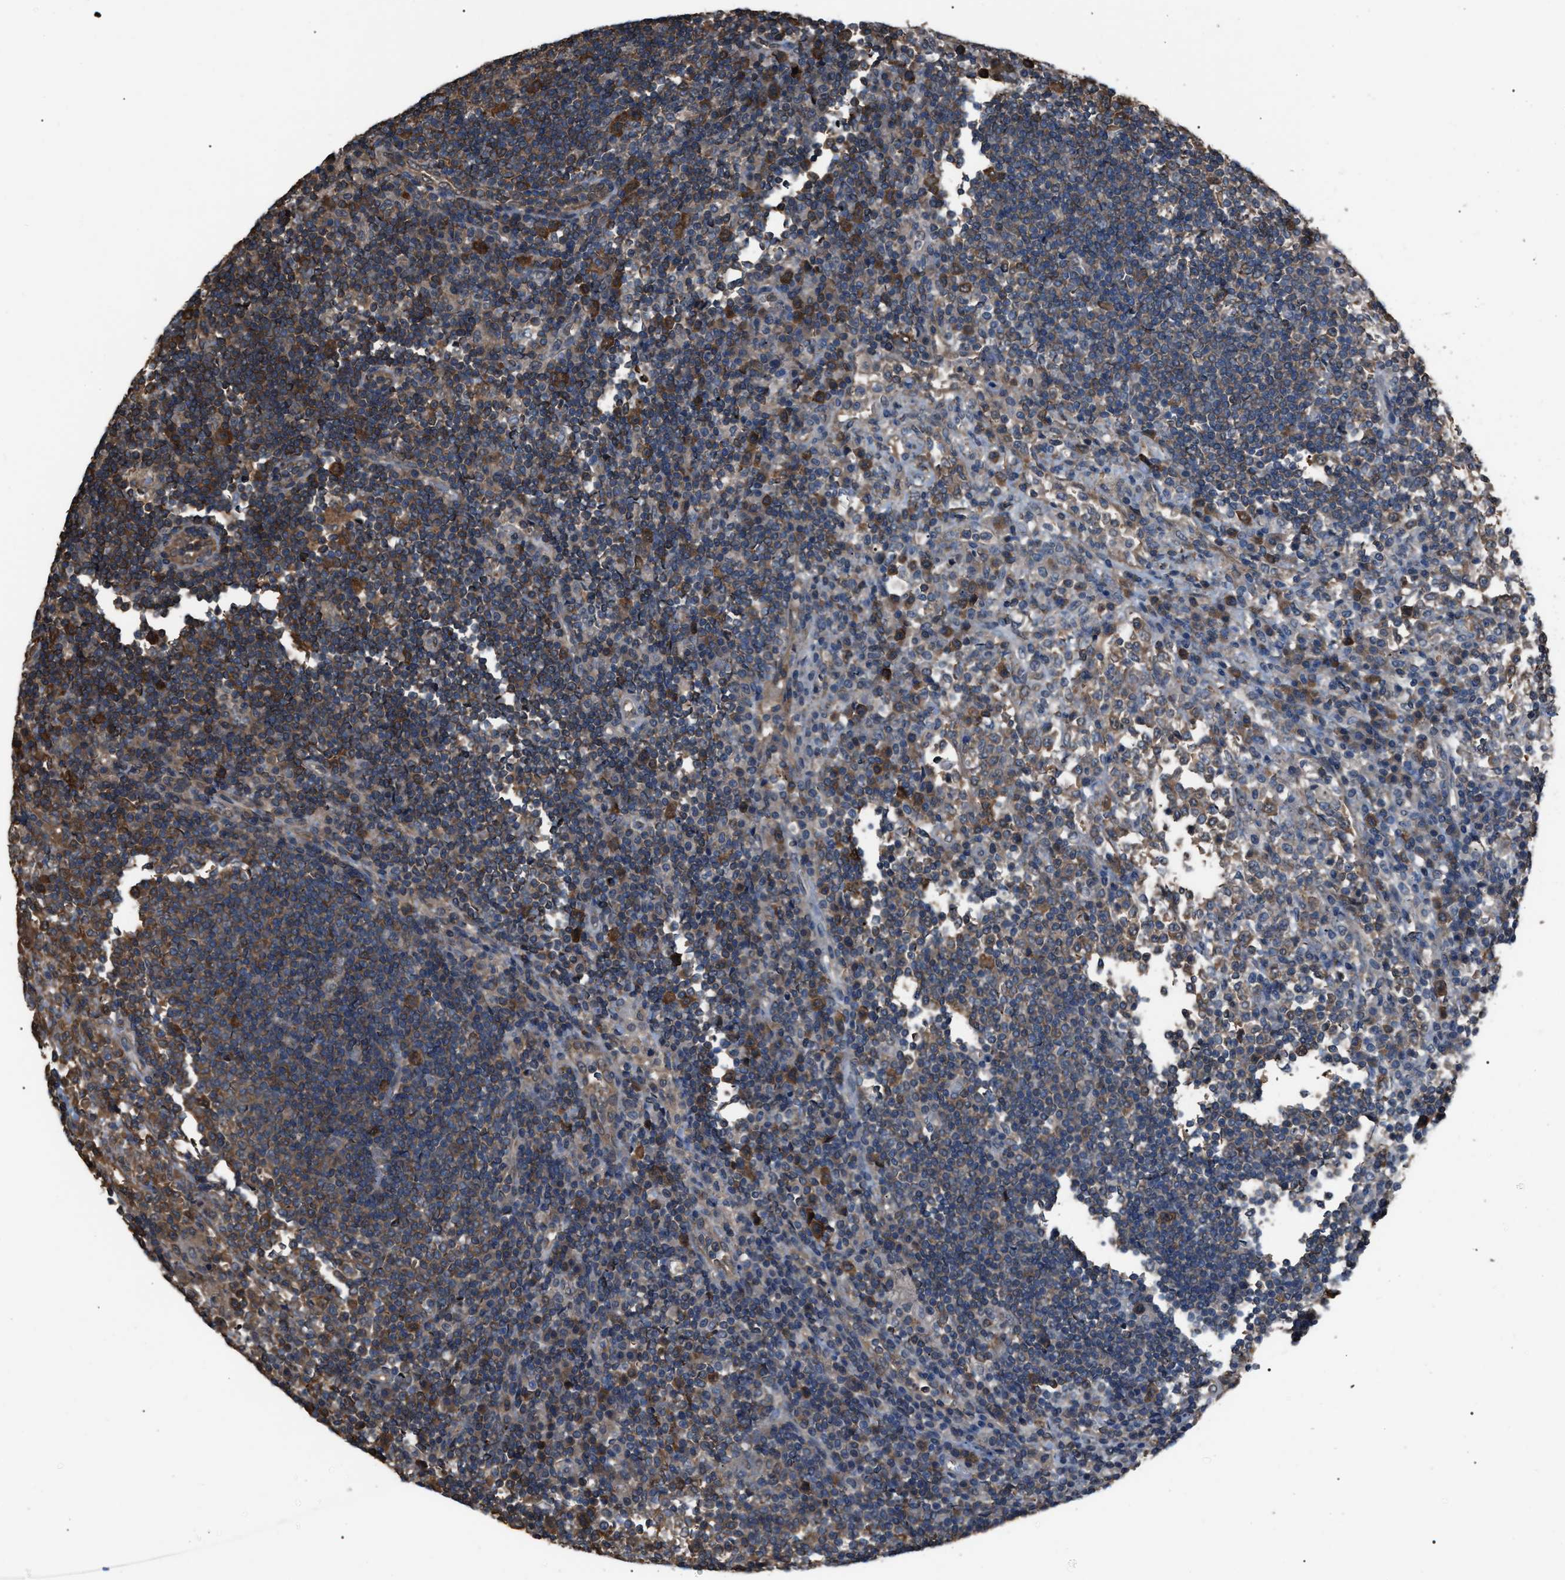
{"staining": {"intensity": "weak", "quantity": "25%-75%", "location": "cytoplasmic/membranous"}, "tissue": "lymph node", "cell_type": "Non-germinal center cells", "image_type": "normal", "snomed": [{"axis": "morphology", "description": "Normal tissue, NOS"}, {"axis": "topography", "description": "Lymph node"}], "caption": "This is an image of immunohistochemistry staining of benign lymph node, which shows weak expression in the cytoplasmic/membranous of non-germinal center cells.", "gene": "PDCD5", "patient": {"sex": "female", "age": 53}}